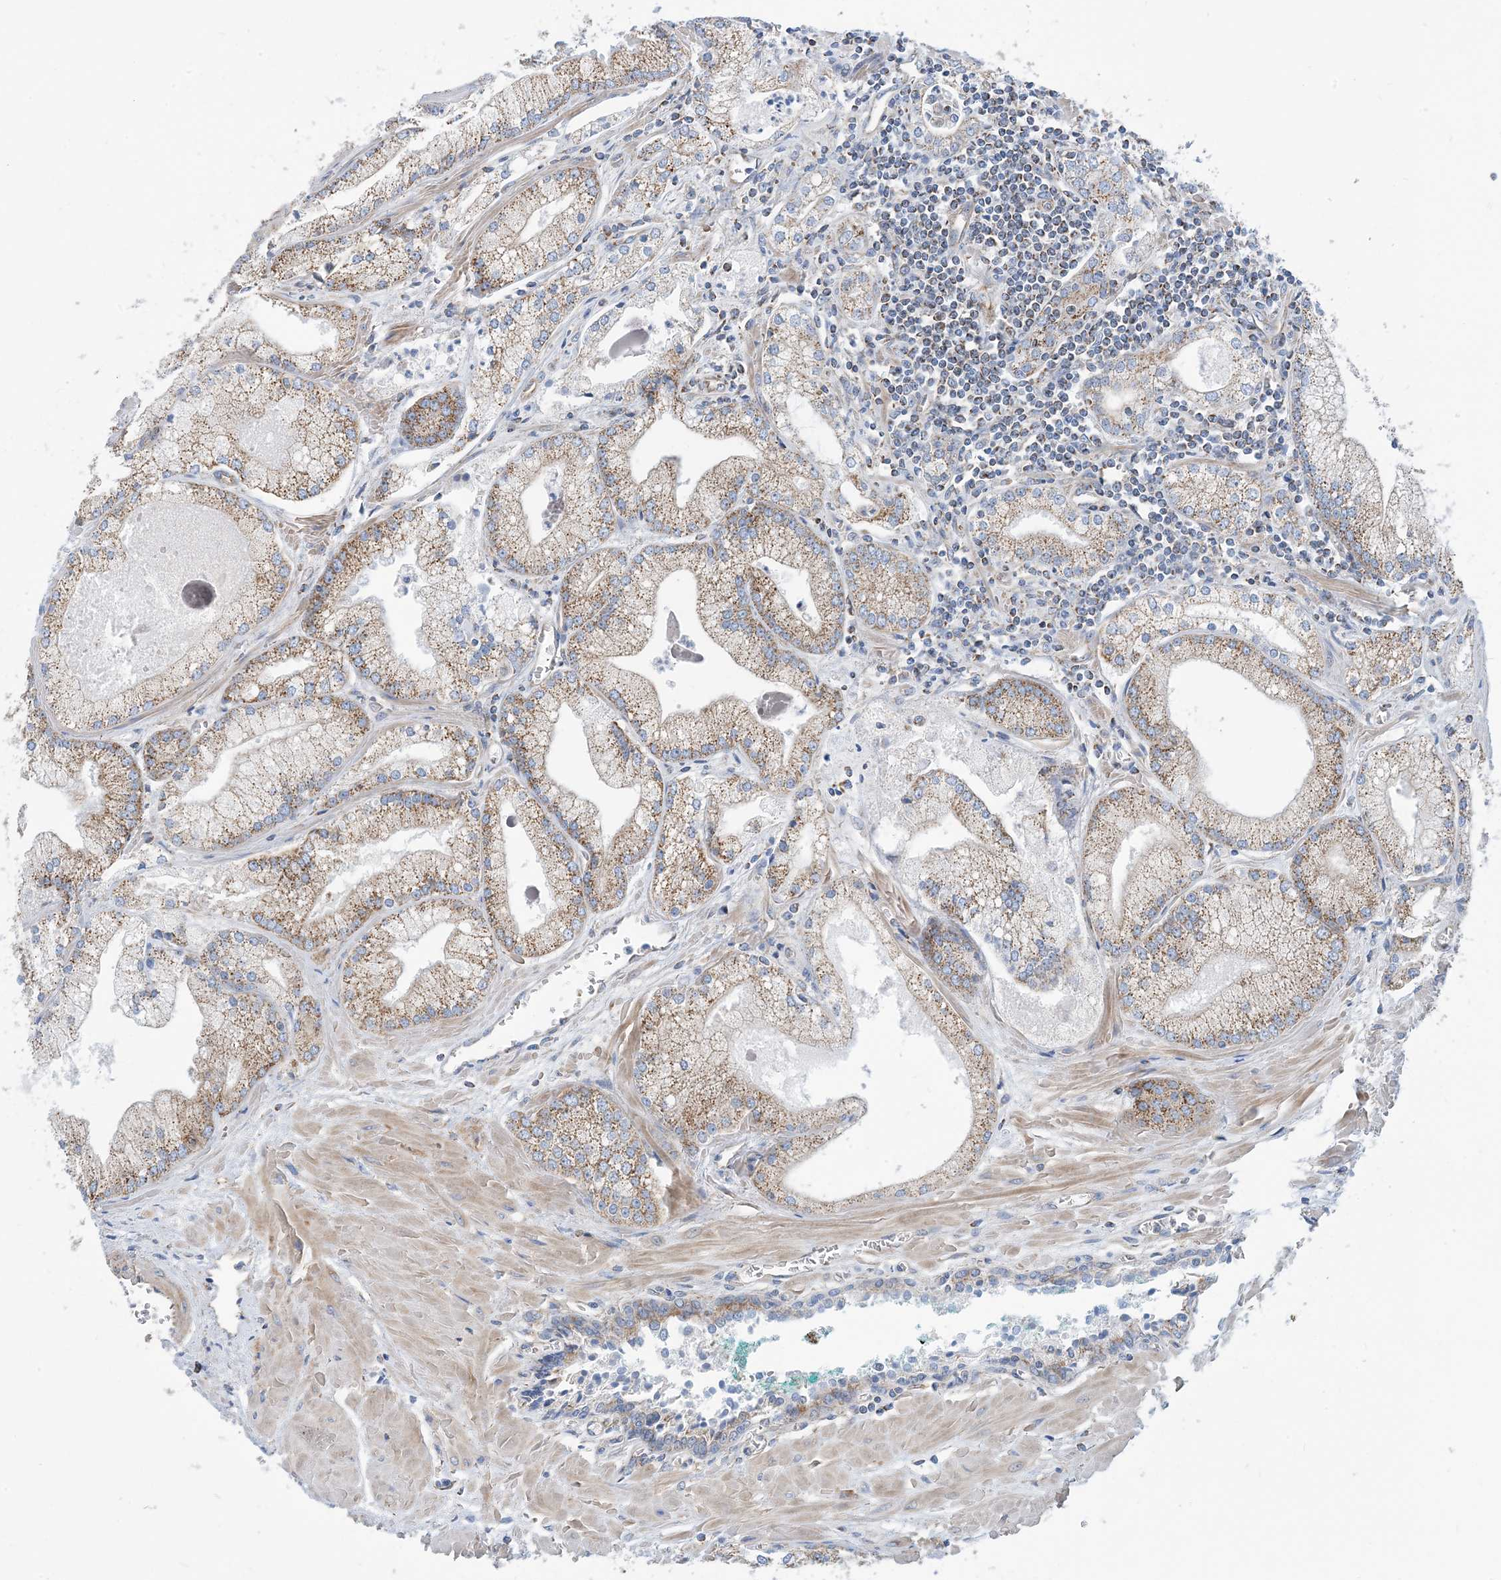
{"staining": {"intensity": "moderate", "quantity": ">75%", "location": "cytoplasmic/membranous"}, "tissue": "prostate cancer", "cell_type": "Tumor cells", "image_type": "cancer", "snomed": [{"axis": "morphology", "description": "Adenocarcinoma, Low grade"}, {"axis": "topography", "description": "Prostate"}], "caption": "Immunohistochemistry (IHC) staining of prostate adenocarcinoma (low-grade), which exhibits medium levels of moderate cytoplasmic/membranous expression in approximately >75% of tumor cells indicating moderate cytoplasmic/membranous protein staining. The staining was performed using DAB (3,3'-diaminobenzidine) (brown) for protein detection and nuclei were counterstained in hematoxylin (blue).", "gene": "PHOSPHO2", "patient": {"sex": "male", "age": 67}}